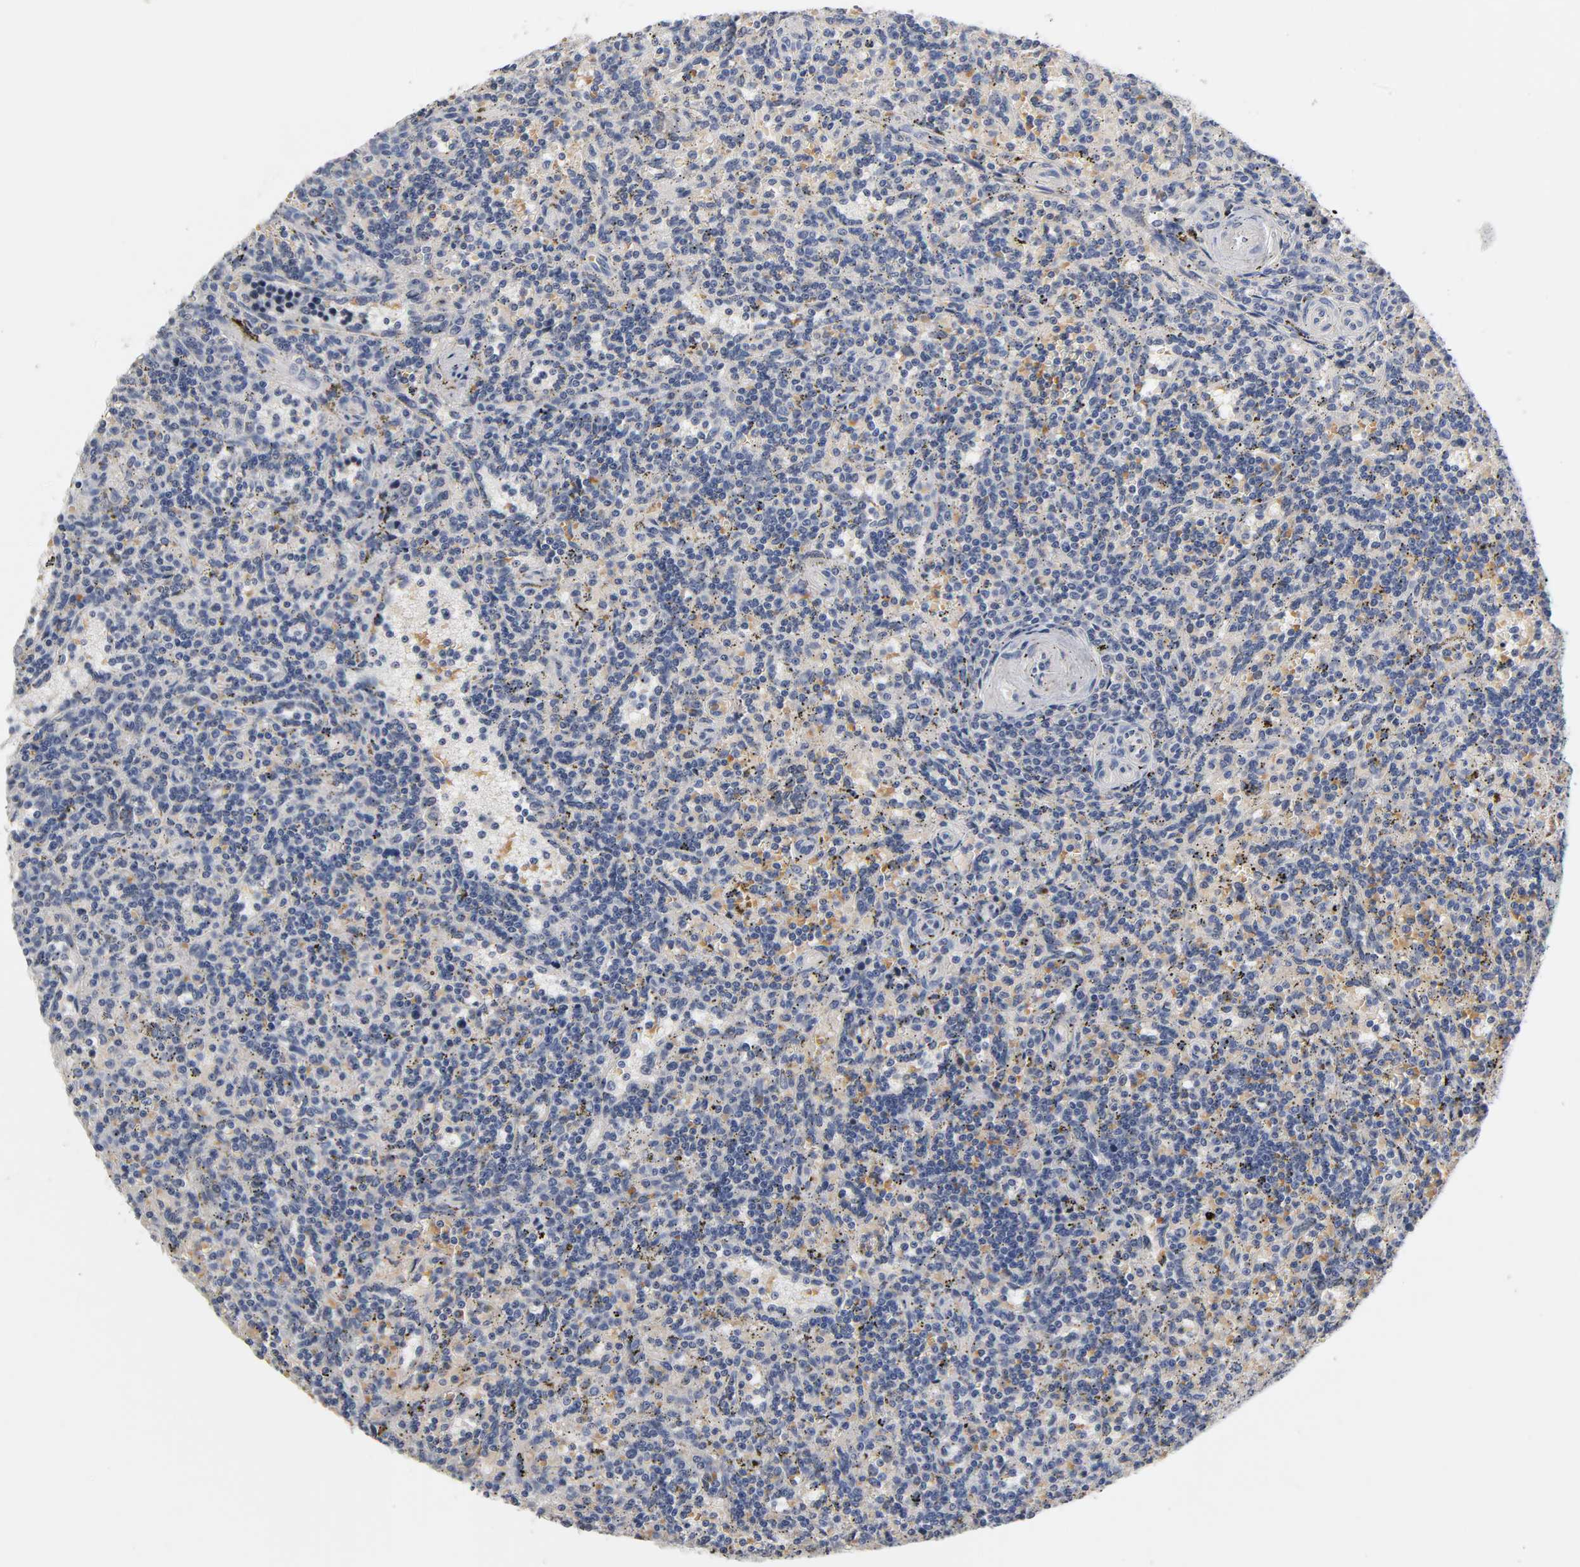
{"staining": {"intensity": "negative", "quantity": "none", "location": "none"}, "tissue": "lymphoma", "cell_type": "Tumor cells", "image_type": "cancer", "snomed": [{"axis": "morphology", "description": "Malignant lymphoma, non-Hodgkin's type, Low grade"}, {"axis": "topography", "description": "Spleen"}], "caption": "Immunohistochemical staining of malignant lymphoma, non-Hodgkin's type (low-grade) reveals no significant staining in tumor cells.", "gene": "OVOL1", "patient": {"sex": "male", "age": 73}}